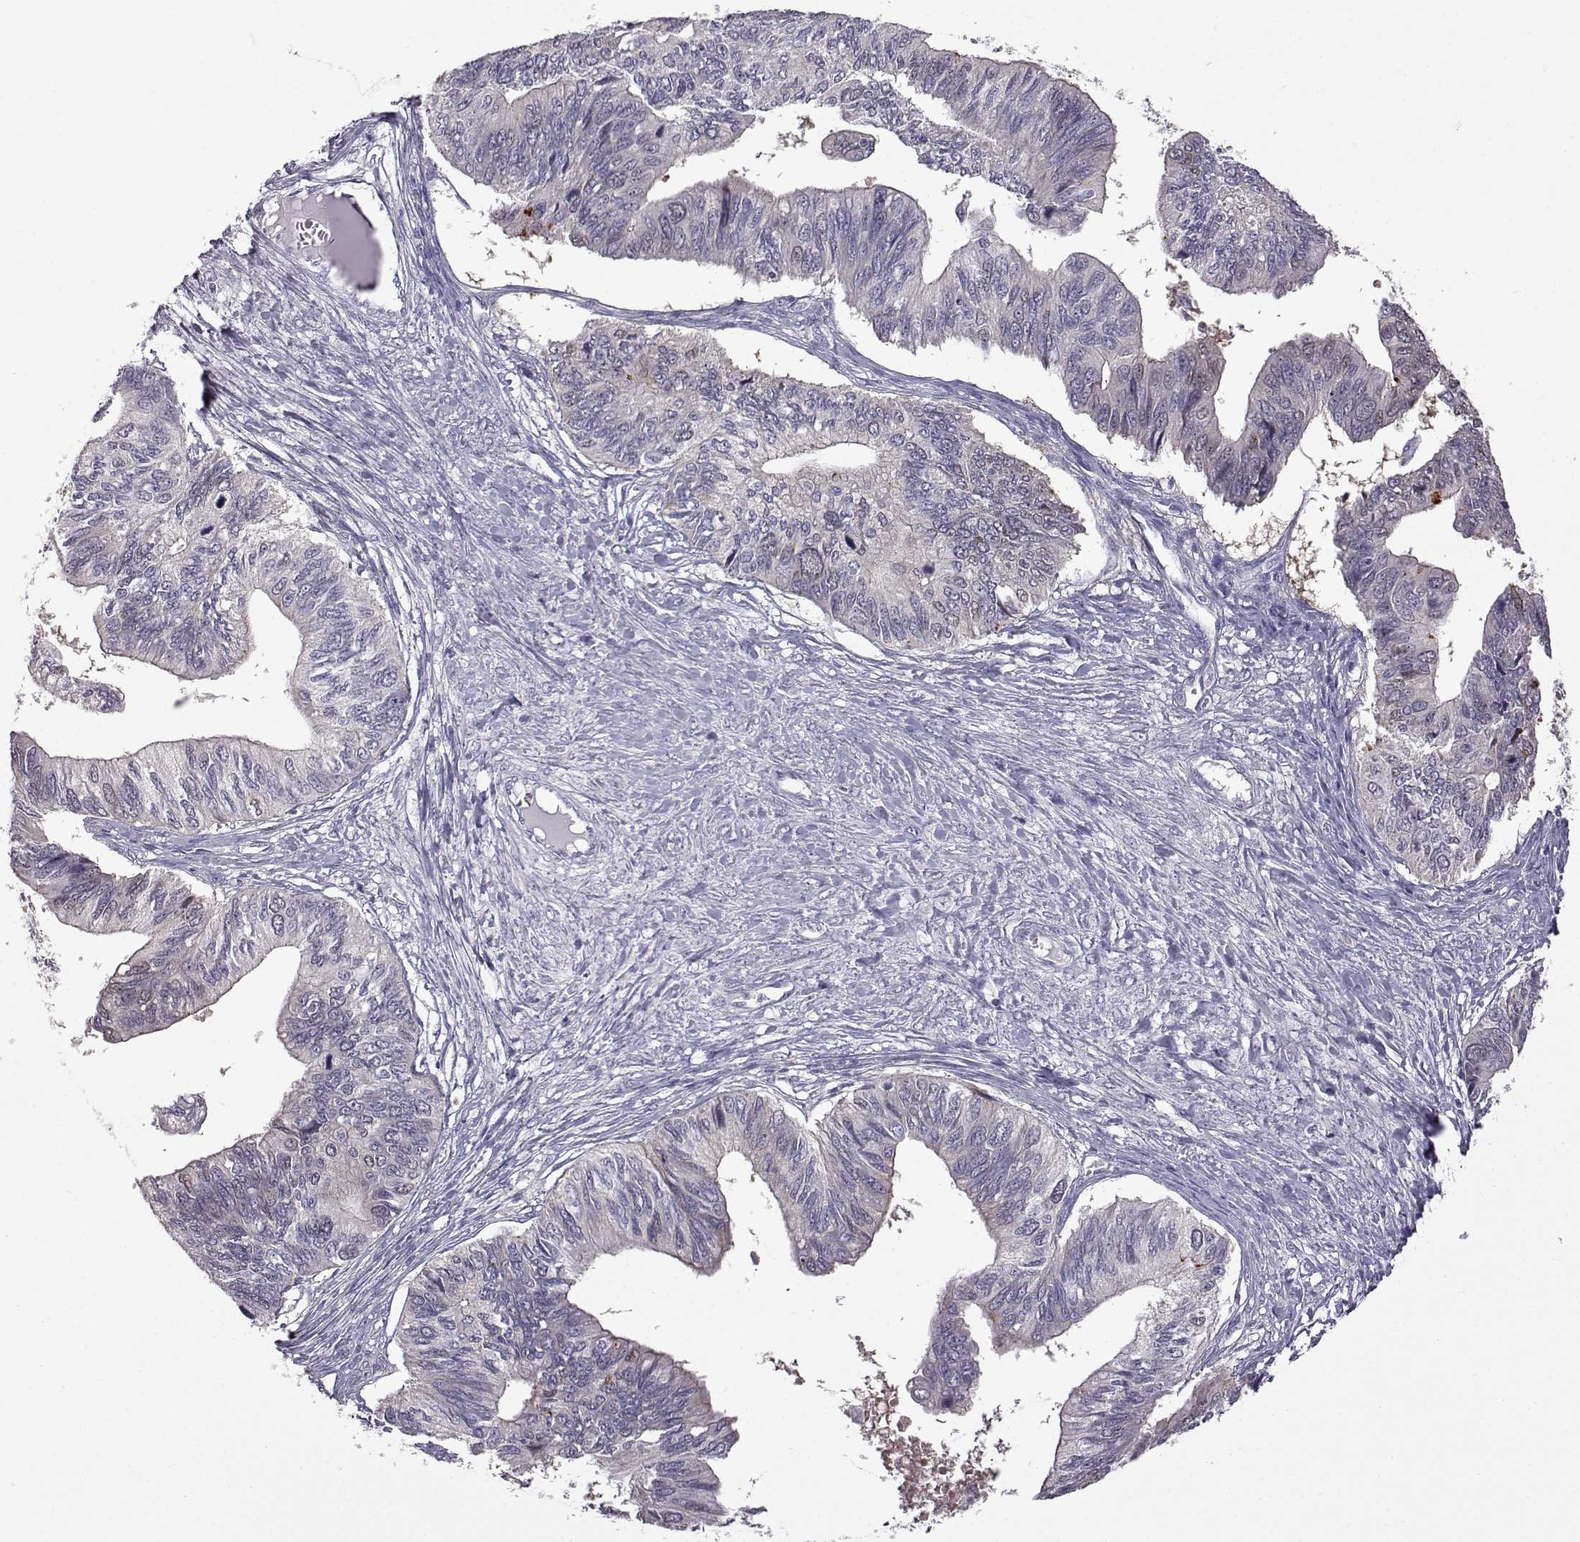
{"staining": {"intensity": "negative", "quantity": "none", "location": "none"}, "tissue": "ovarian cancer", "cell_type": "Tumor cells", "image_type": "cancer", "snomed": [{"axis": "morphology", "description": "Cystadenocarcinoma, mucinous, NOS"}, {"axis": "topography", "description": "Ovary"}], "caption": "Tumor cells are negative for brown protein staining in mucinous cystadenocarcinoma (ovarian).", "gene": "VGF", "patient": {"sex": "female", "age": 76}}